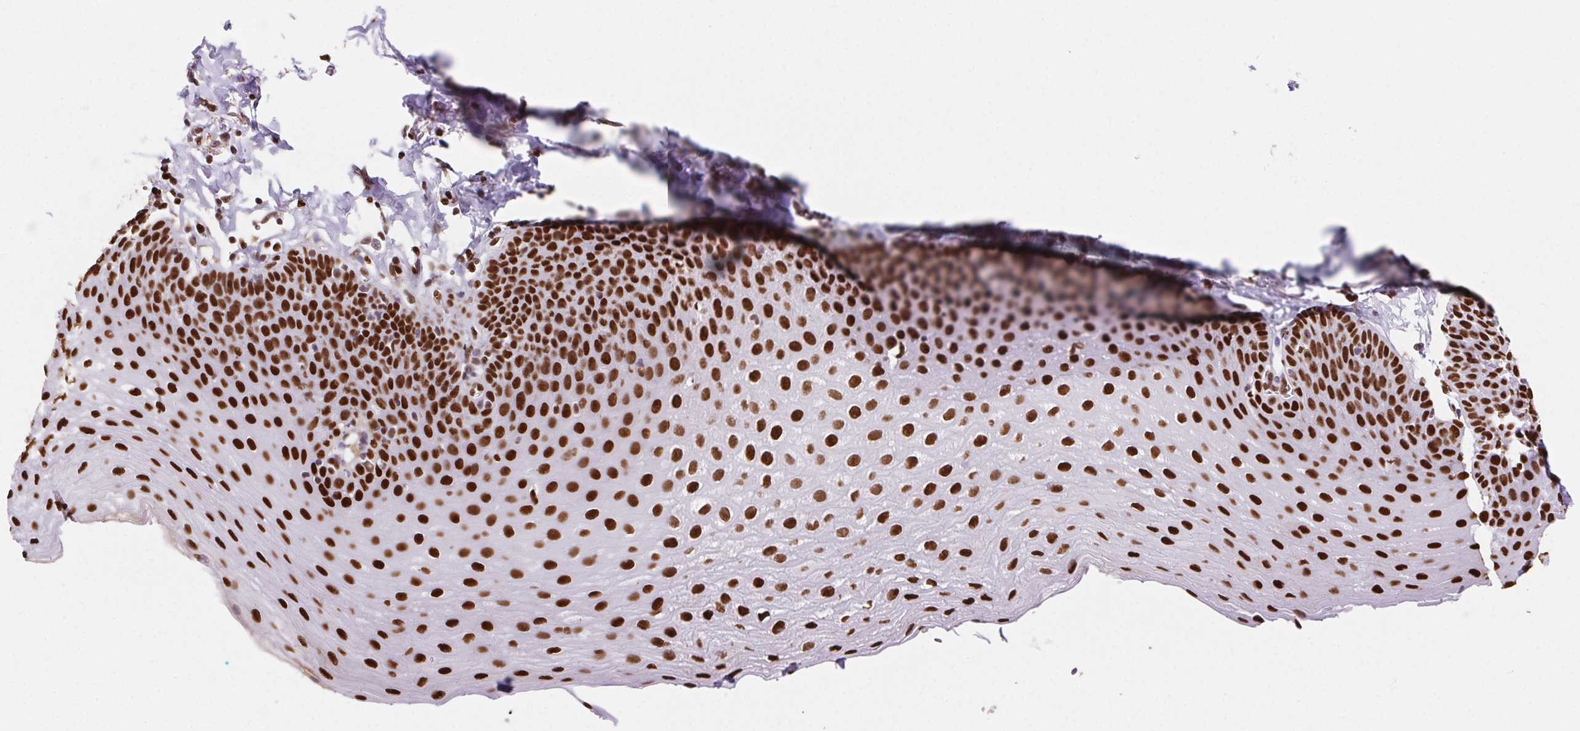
{"staining": {"intensity": "strong", "quantity": ">75%", "location": "nuclear"}, "tissue": "esophagus", "cell_type": "Squamous epithelial cells", "image_type": "normal", "snomed": [{"axis": "morphology", "description": "Normal tissue, NOS"}, {"axis": "topography", "description": "Esophagus"}], "caption": "Immunohistochemical staining of unremarkable human esophagus displays strong nuclear protein staining in approximately >75% of squamous epithelial cells. The staining was performed using DAB to visualize the protein expression in brown, while the nuclei were stained in blue with hematoxylin (Magnification: 20x).", "gene": "SETSIP", "patient": {"sex": "female", "age": 81}}